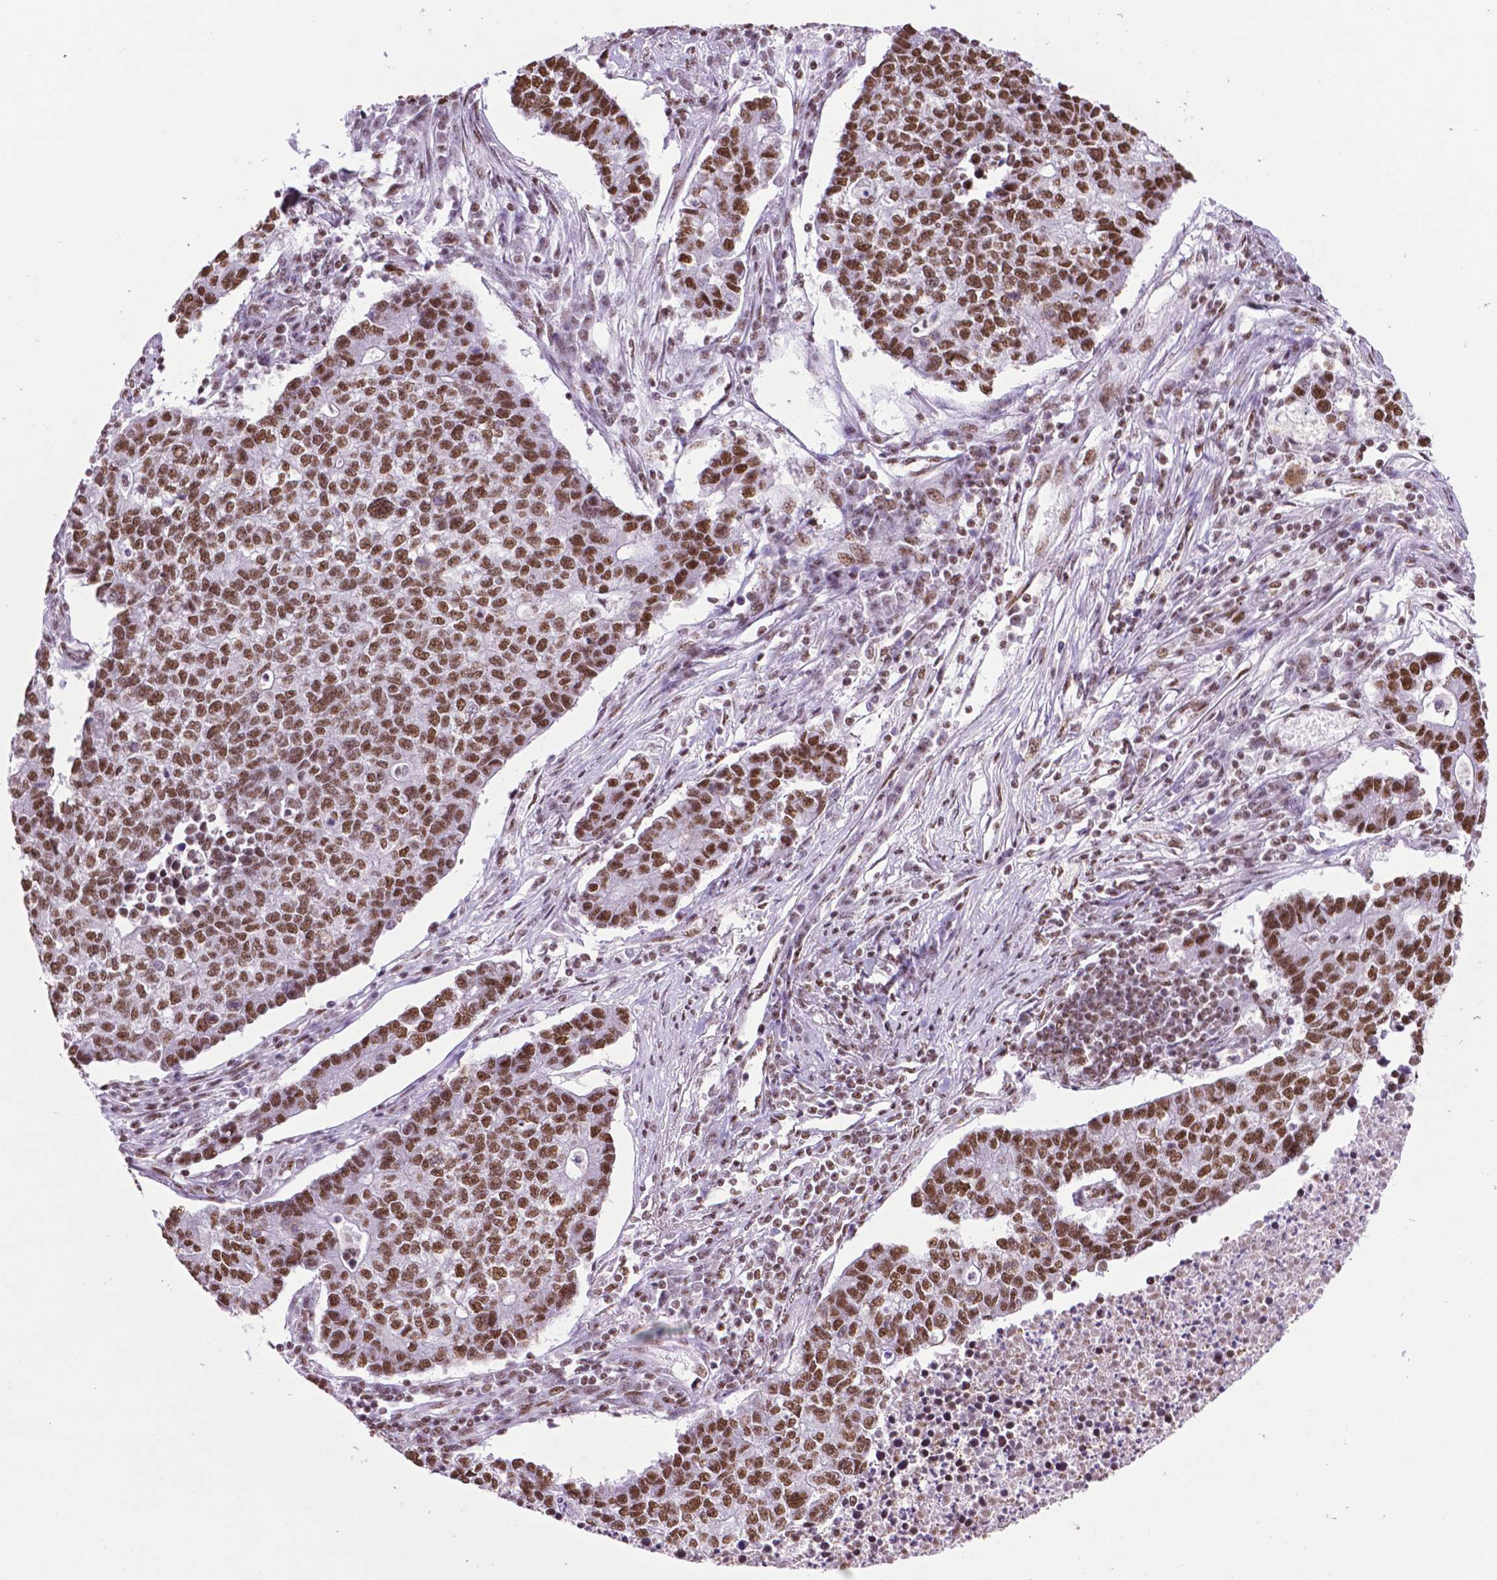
{"staining": {"intensity": "moderate", "quantity": ">75%", "location": "nuclear"}, "tissue": "lung cancer", "cell_type": "Tumor cells", "image_type": "cancer", "snomed": [{"axis": "morphology", "description": "Adenocarcinoma, NOS"}, {"axis": "topography", "description": "Lung"}], "caption": "High-power microscopy captured an IHC photomicrograph of lung adenocarcinoma, revealing moderate nuclear staining in about >75% of tumor cells.", "gene": "CCAR2", "patient": {"sex": "male", "age": 57}}